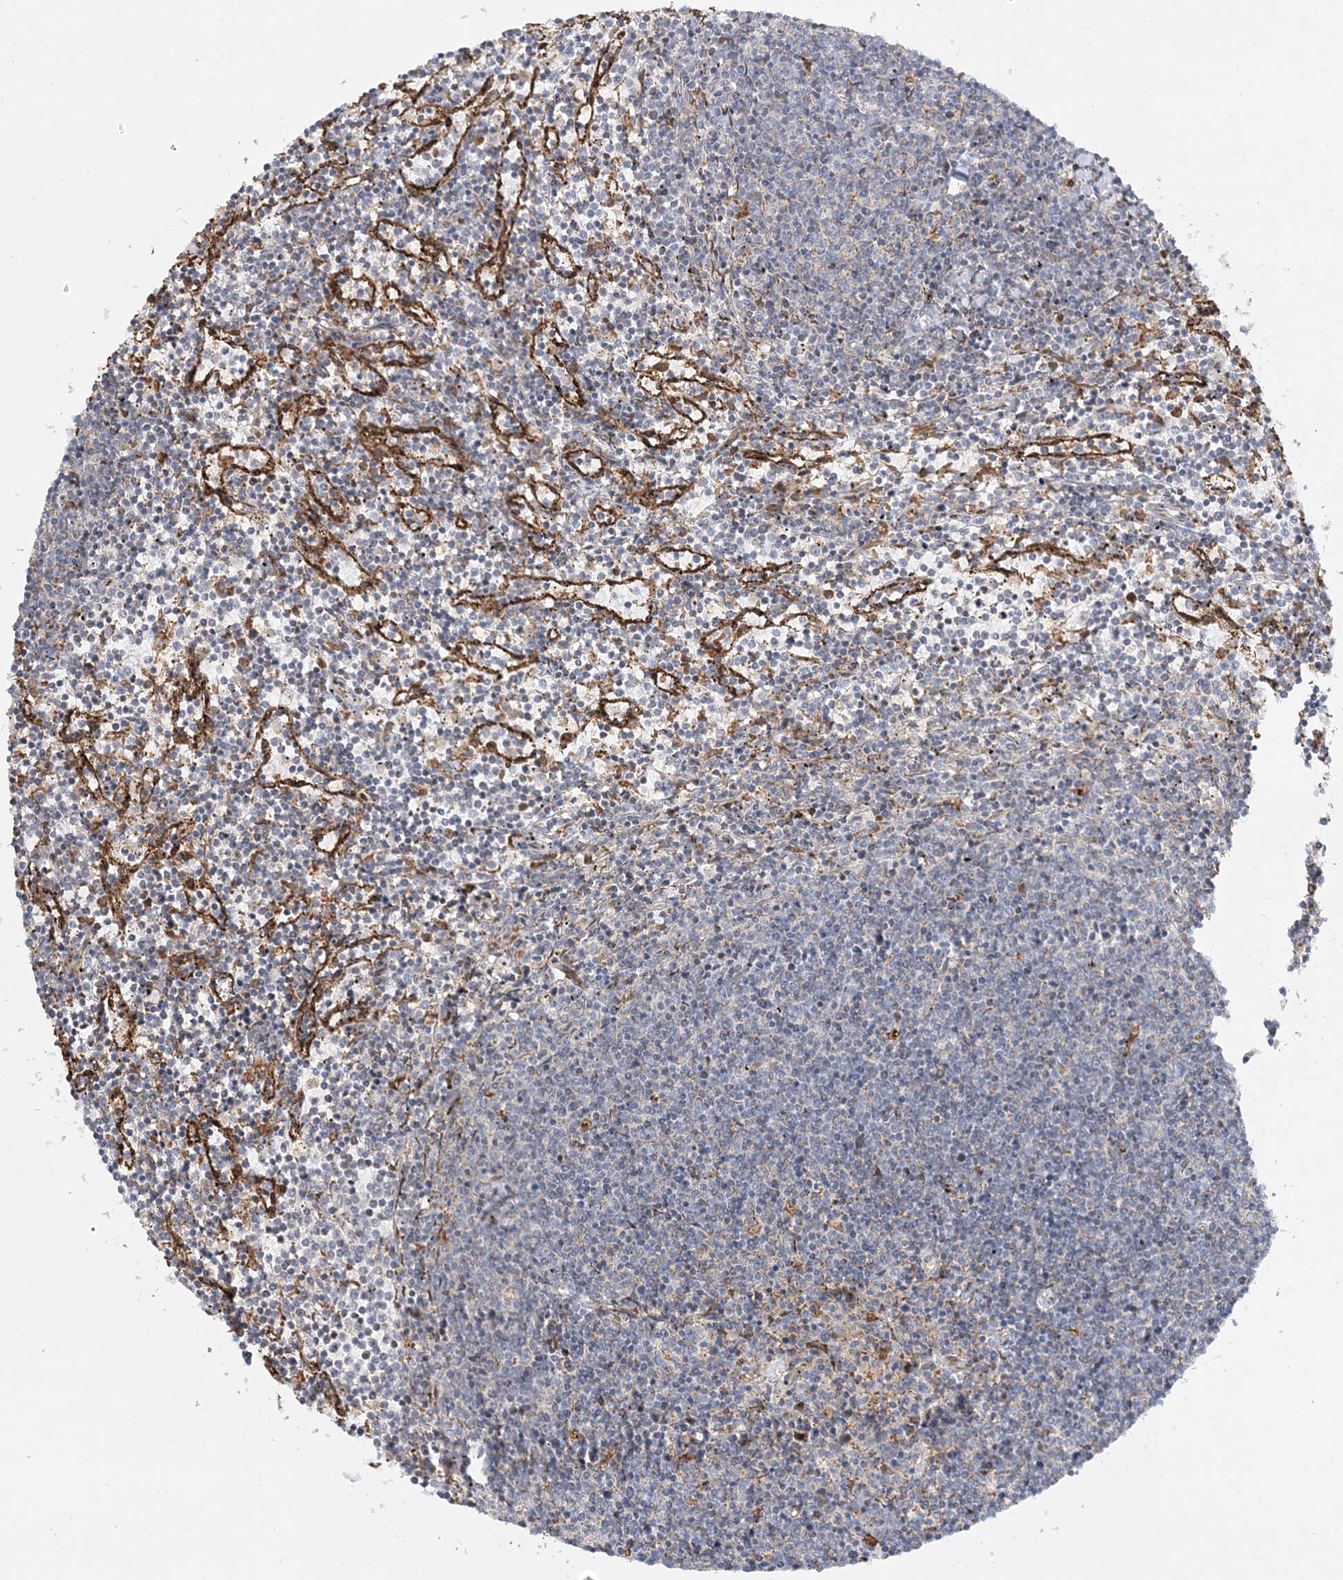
{"staining": {"intensity": "negative", "quantity": "none", "location": "none"}, "tissue": "lymphoma", "cell_type": "Tumor cells", "image_type": "cancer", "snomed": [{"axis": "morphology", "description": "Malignant lymphoma, non-Hodgkin's type, Low grade"}, {"axis": "topography", "description": "Spleen"}], "caption": "Lymphoma was stained to show a protein in brown. There is no significant staining in tumor cells.", "gene": "ZFYVE16", "patient": {"sex": "female", "age": 50}}